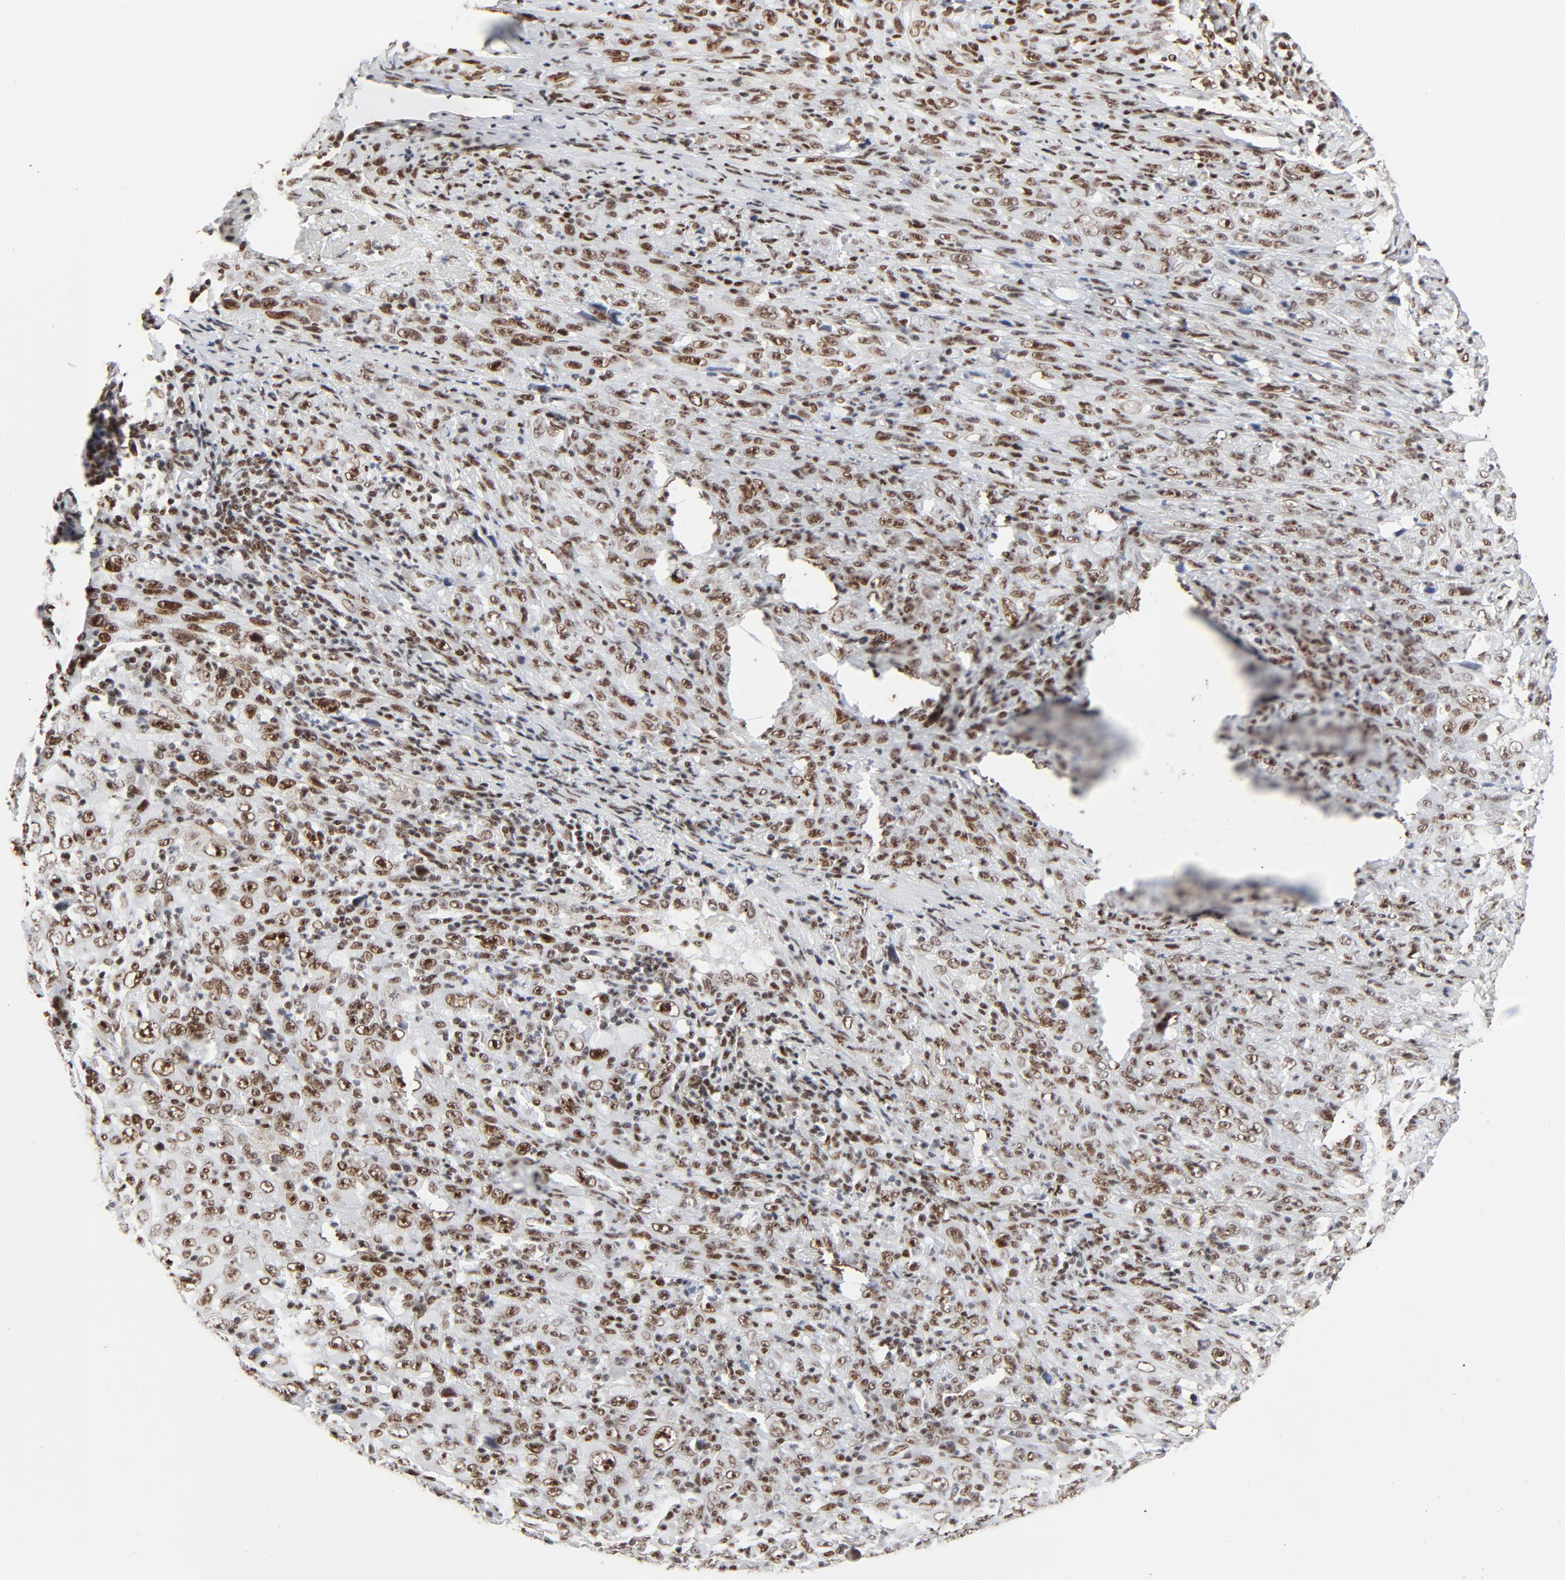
{"staining": {"intensity": "moderate", "quantity": ">75%", "location": "nuclear"}, "tissue": "melanoma", "cell_type": "Tumor cells", "image_type": "cancer", "snomed": [{"axis": "morphology", "description": "Malignant melanoma, Metastatic site"}, {"axis": "topography", "description": "Skin"}], "caption": "IHC of human melanoma demonstrates medium levels of moderate nuclear staining in about >75% of tumor cells. (DAB (3,3'-diaminobenzidine) IHC, brown staining for protein, blue staining for nuclei).", "gene": "GTF2H1", "patient": {"sex": "female", "age": 56}}